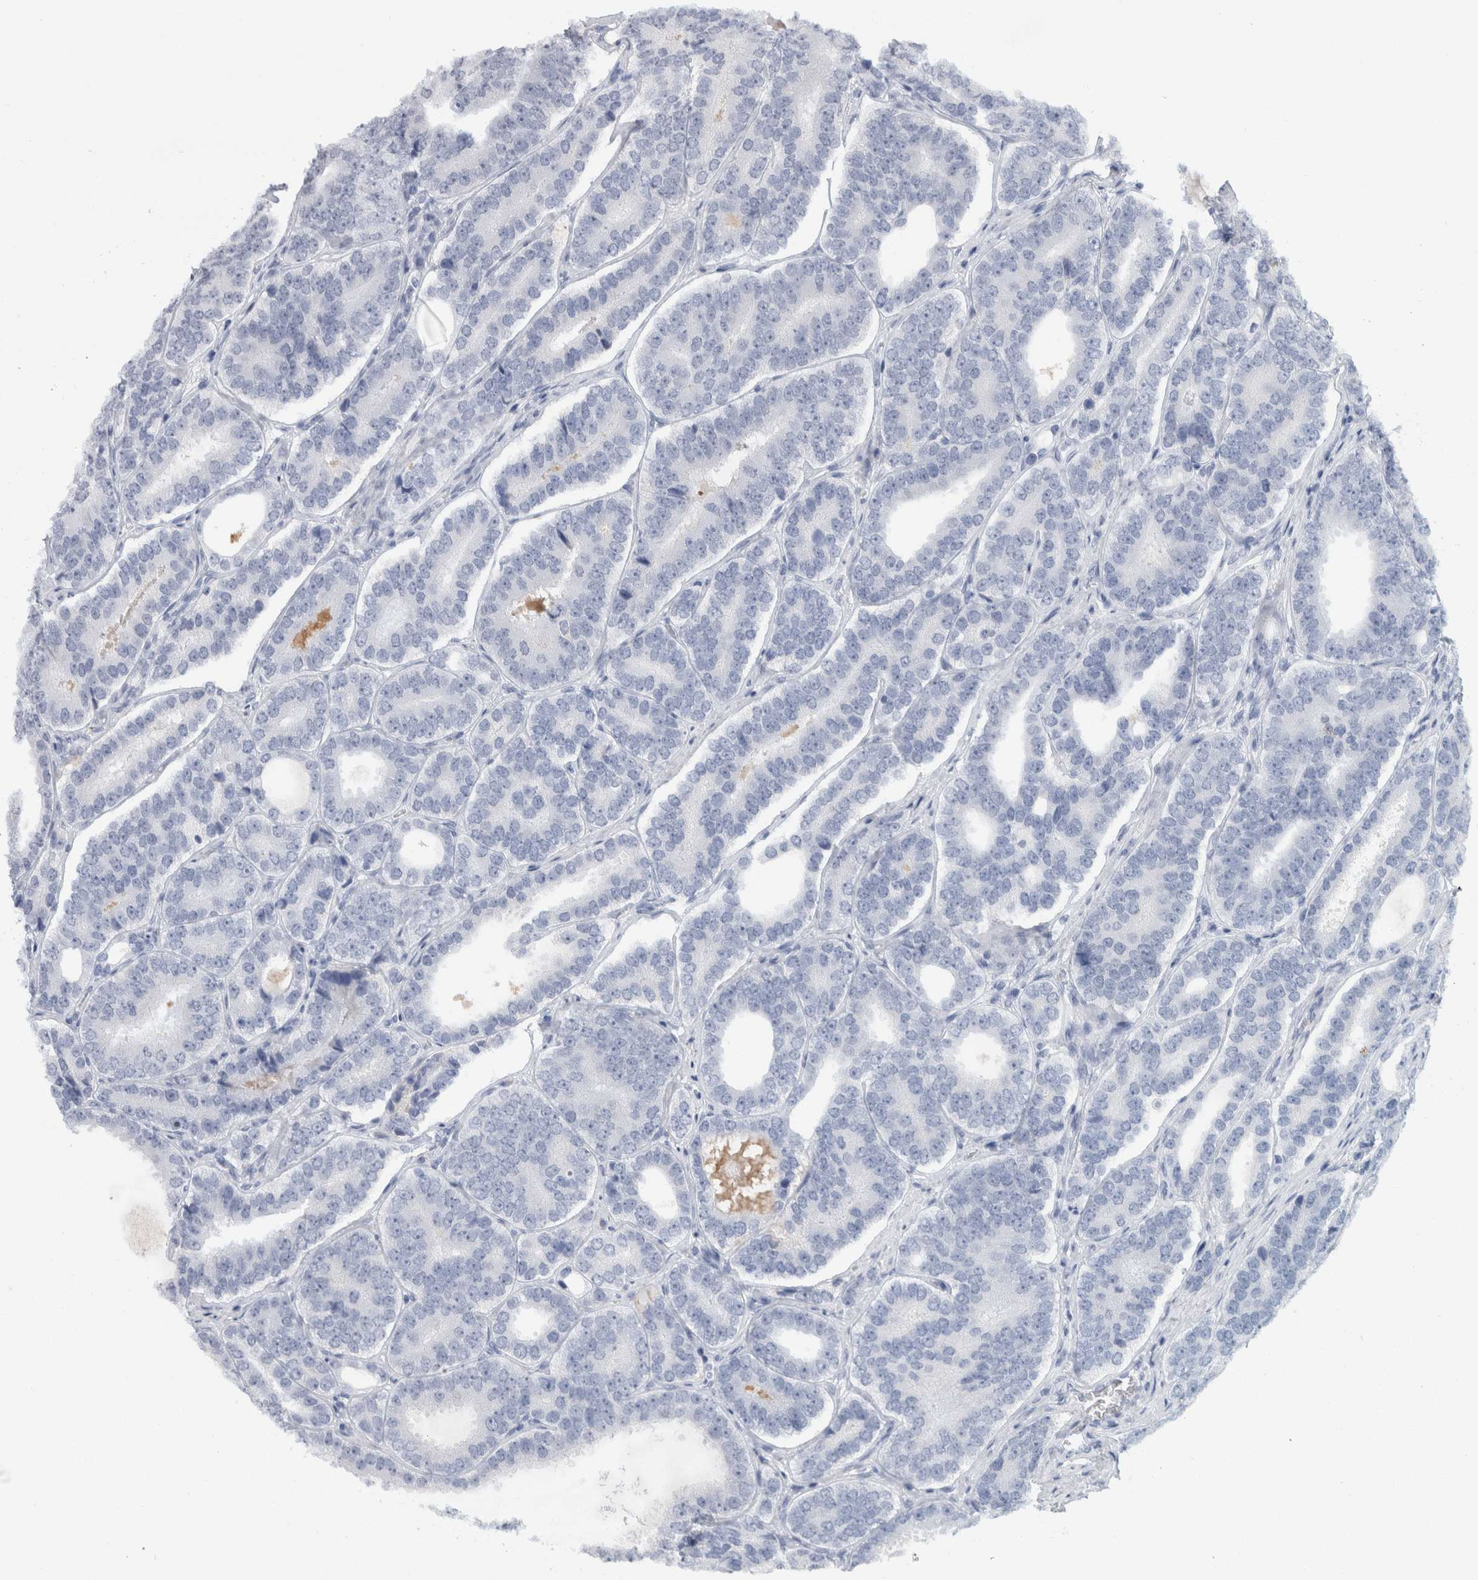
{"staining": {"intensity": "negative", "quantity": "none", "location": "none"}, "tissue": "prostate cancer", "cell_type": "Tumor cells", "image_type": "cancer", "snomed": [{"axis": "morphology", "description": "Adenocarcinoma, High grade"}, {"axis": "topography", "description": "Prostate"}], "caption": "Prostate adenocarcinoma (high-grade) stained for a protein using immunohistochemistry (IHC) displays no expression tumor cells.", "gene": "NIPA1", "patient": {"sex": "male", "age": 56}}